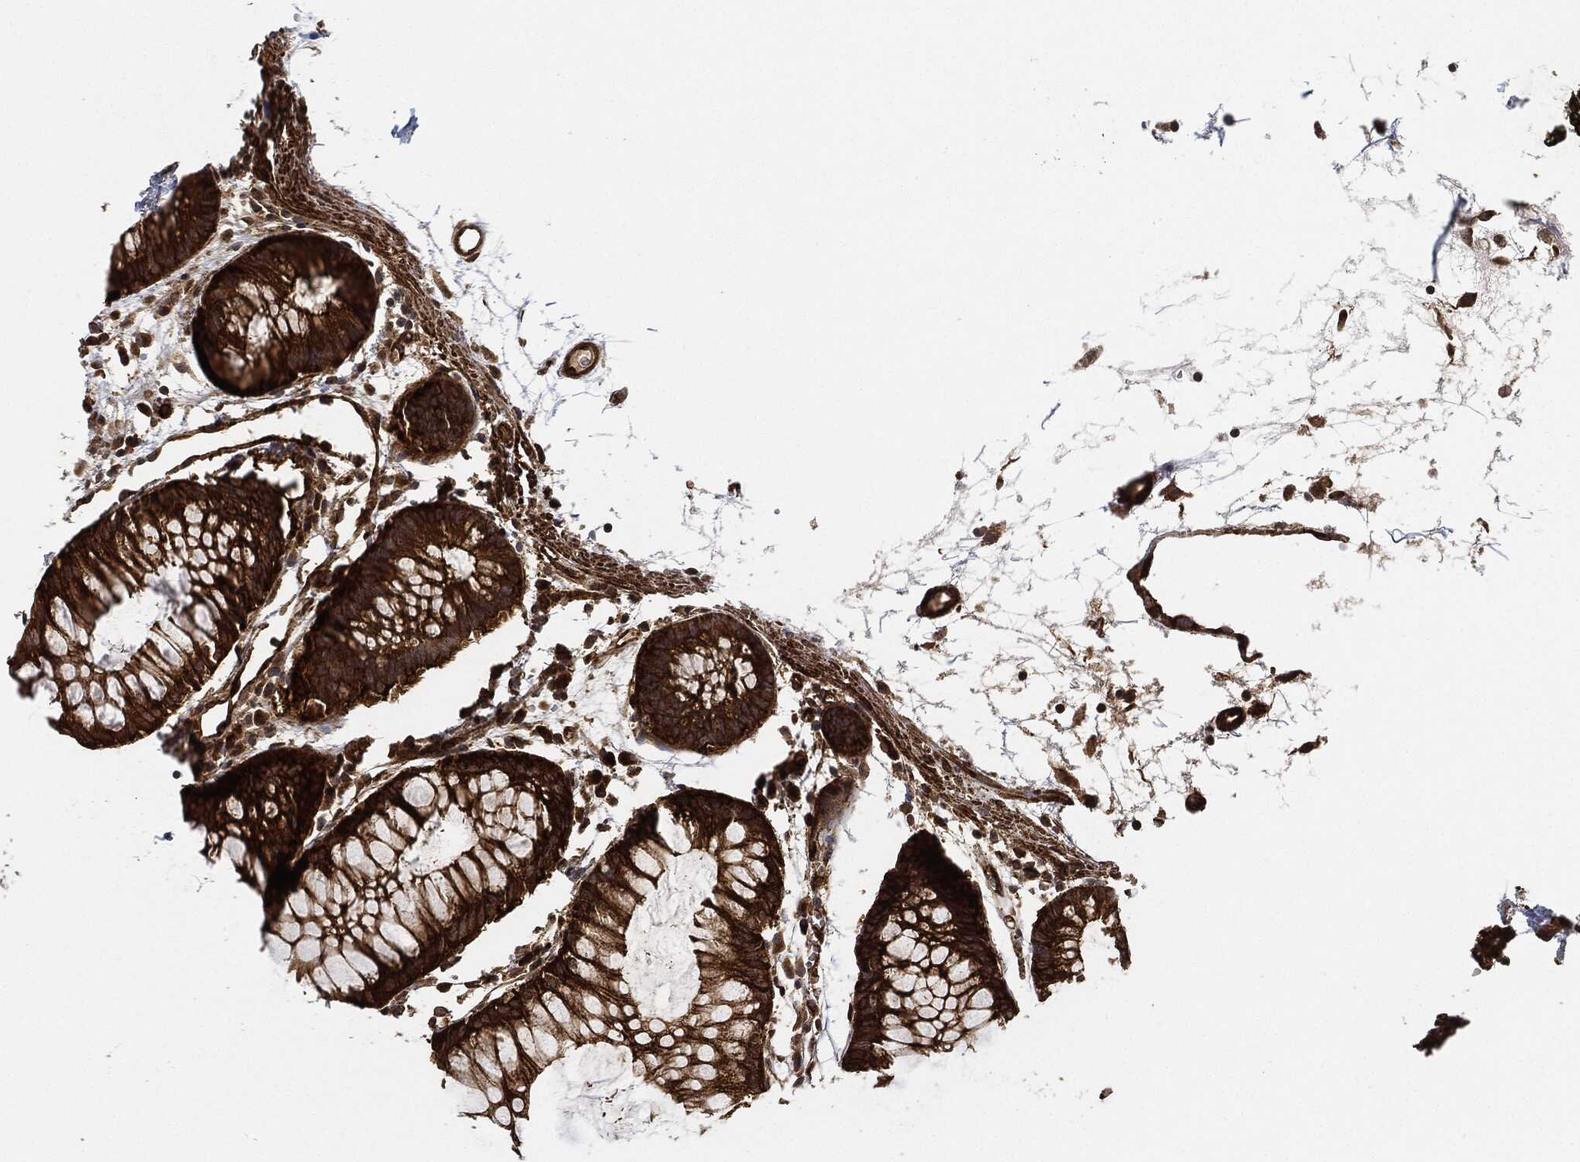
{"staining": {"intensity": "strong", "quantity": ">75%", "location": "cytoplasmic/membranous"}, "tissue": "colon", "cell_type": "Endothelial cells", "image_type": "normal", "snomed": [{"axis": "morphology", "description": "Normal tissue, NOS"}, {"axis": "morphology", "description": "Adenocarcinoma, NOS"}, {"axis": "topography", "description": "Colon"}], "caption": "Immunohistochemical staining of normal colon demonstrates strong cytoplasmic/membranous protein expression in approximately >75% of endothelial cells.", "gene": "CEP290", "patient": {"sex": "male", "age": 65}}